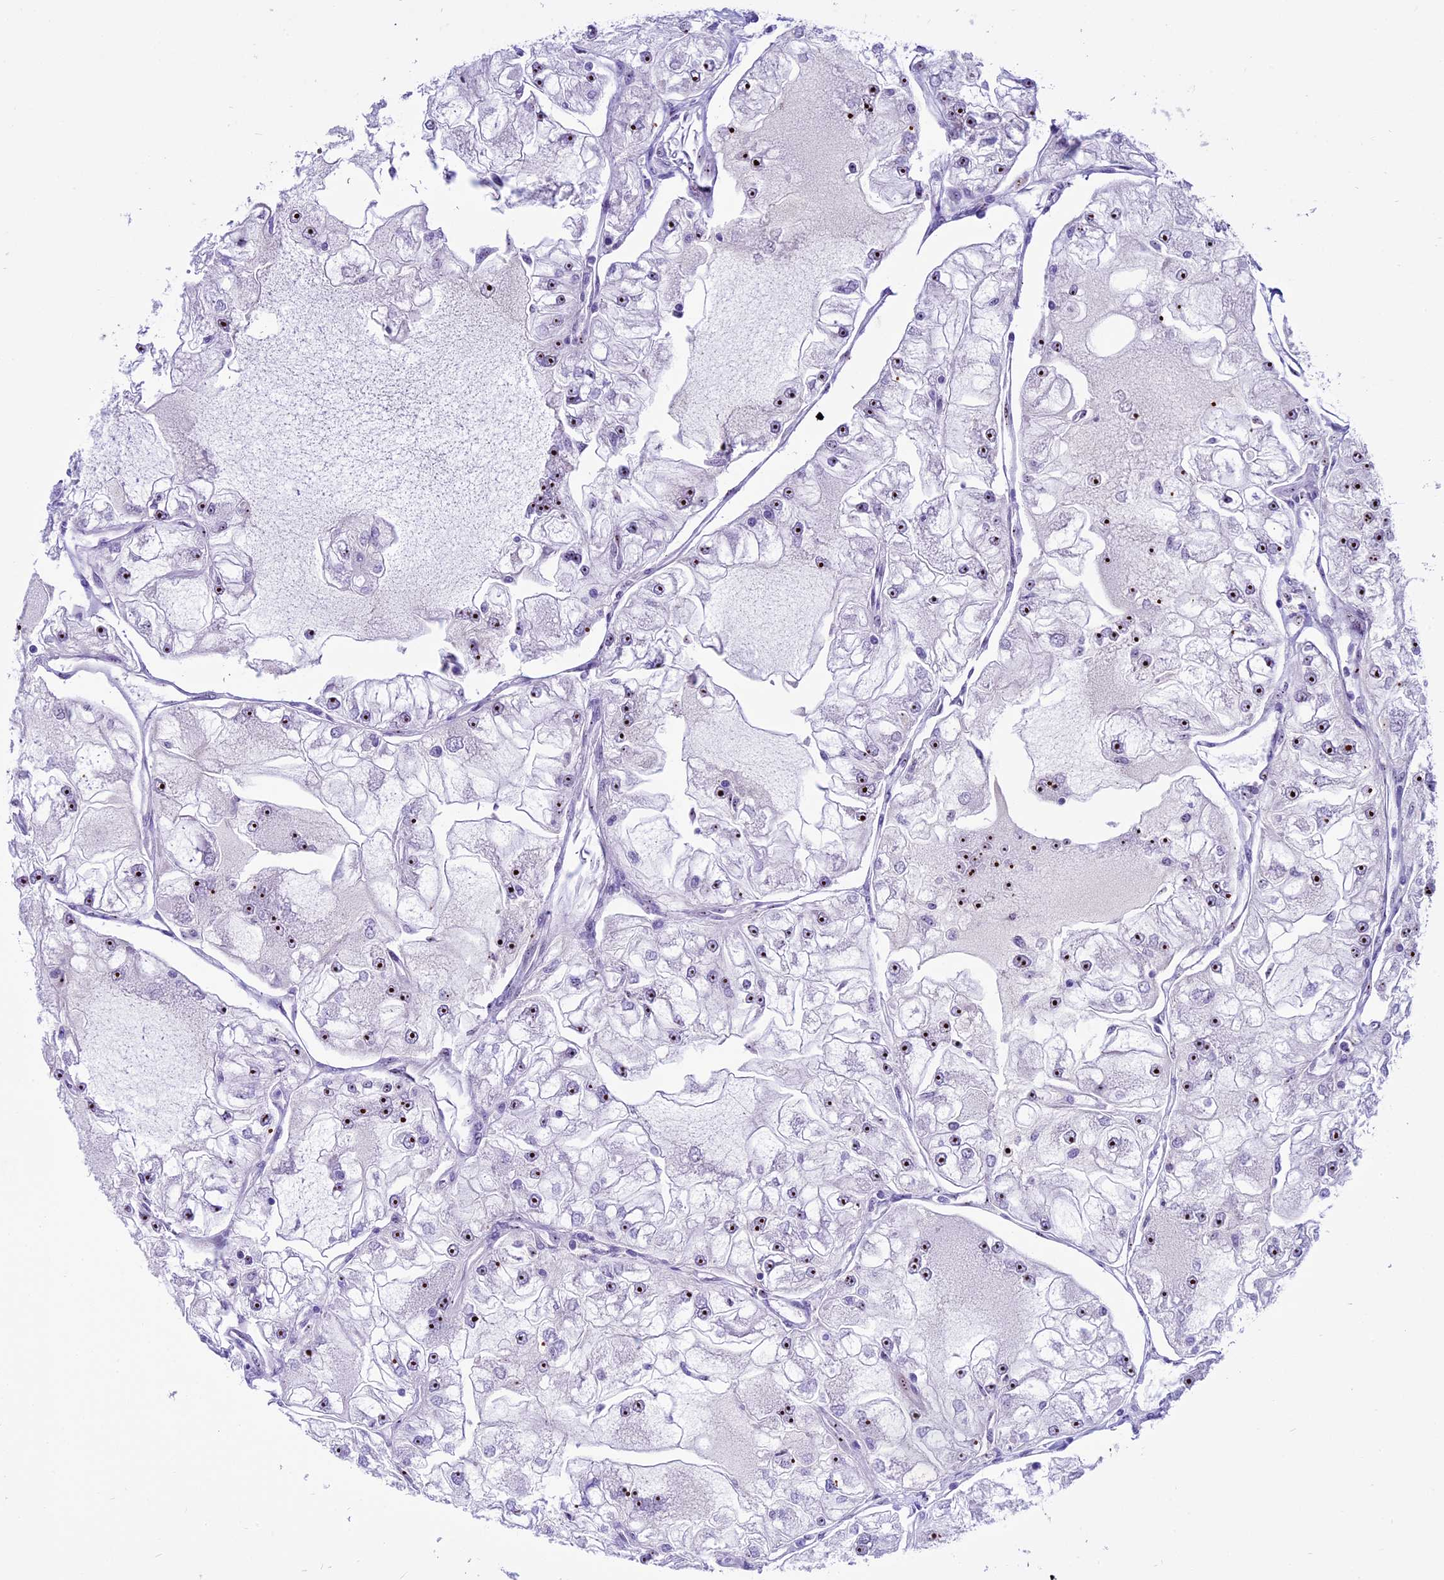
{"staining": {"intensity": "moderate", "quantity": ">75%", "location": "nuclear"}, "tissue": "renal cancer", "cell_type": "Tumor cells", "image_type": "cancer", "snomed": [{"axis": "morphology", "description": "Adenocarcinoma, NOS"}, {"axis": "topography", "description": "Kidney"}], "caption": "IHC staining of renal cancer, which shows medium levels of moderate nuclear expression in about >75% of tumor cells indicating moderate nuclear protein staining. The staining was performed using DAB (brown) for protein detection and nuclei were counterstained in hematoxylin (blue).", "gene": "TBL3", "patient": {"sex": "female", "age": 72}}